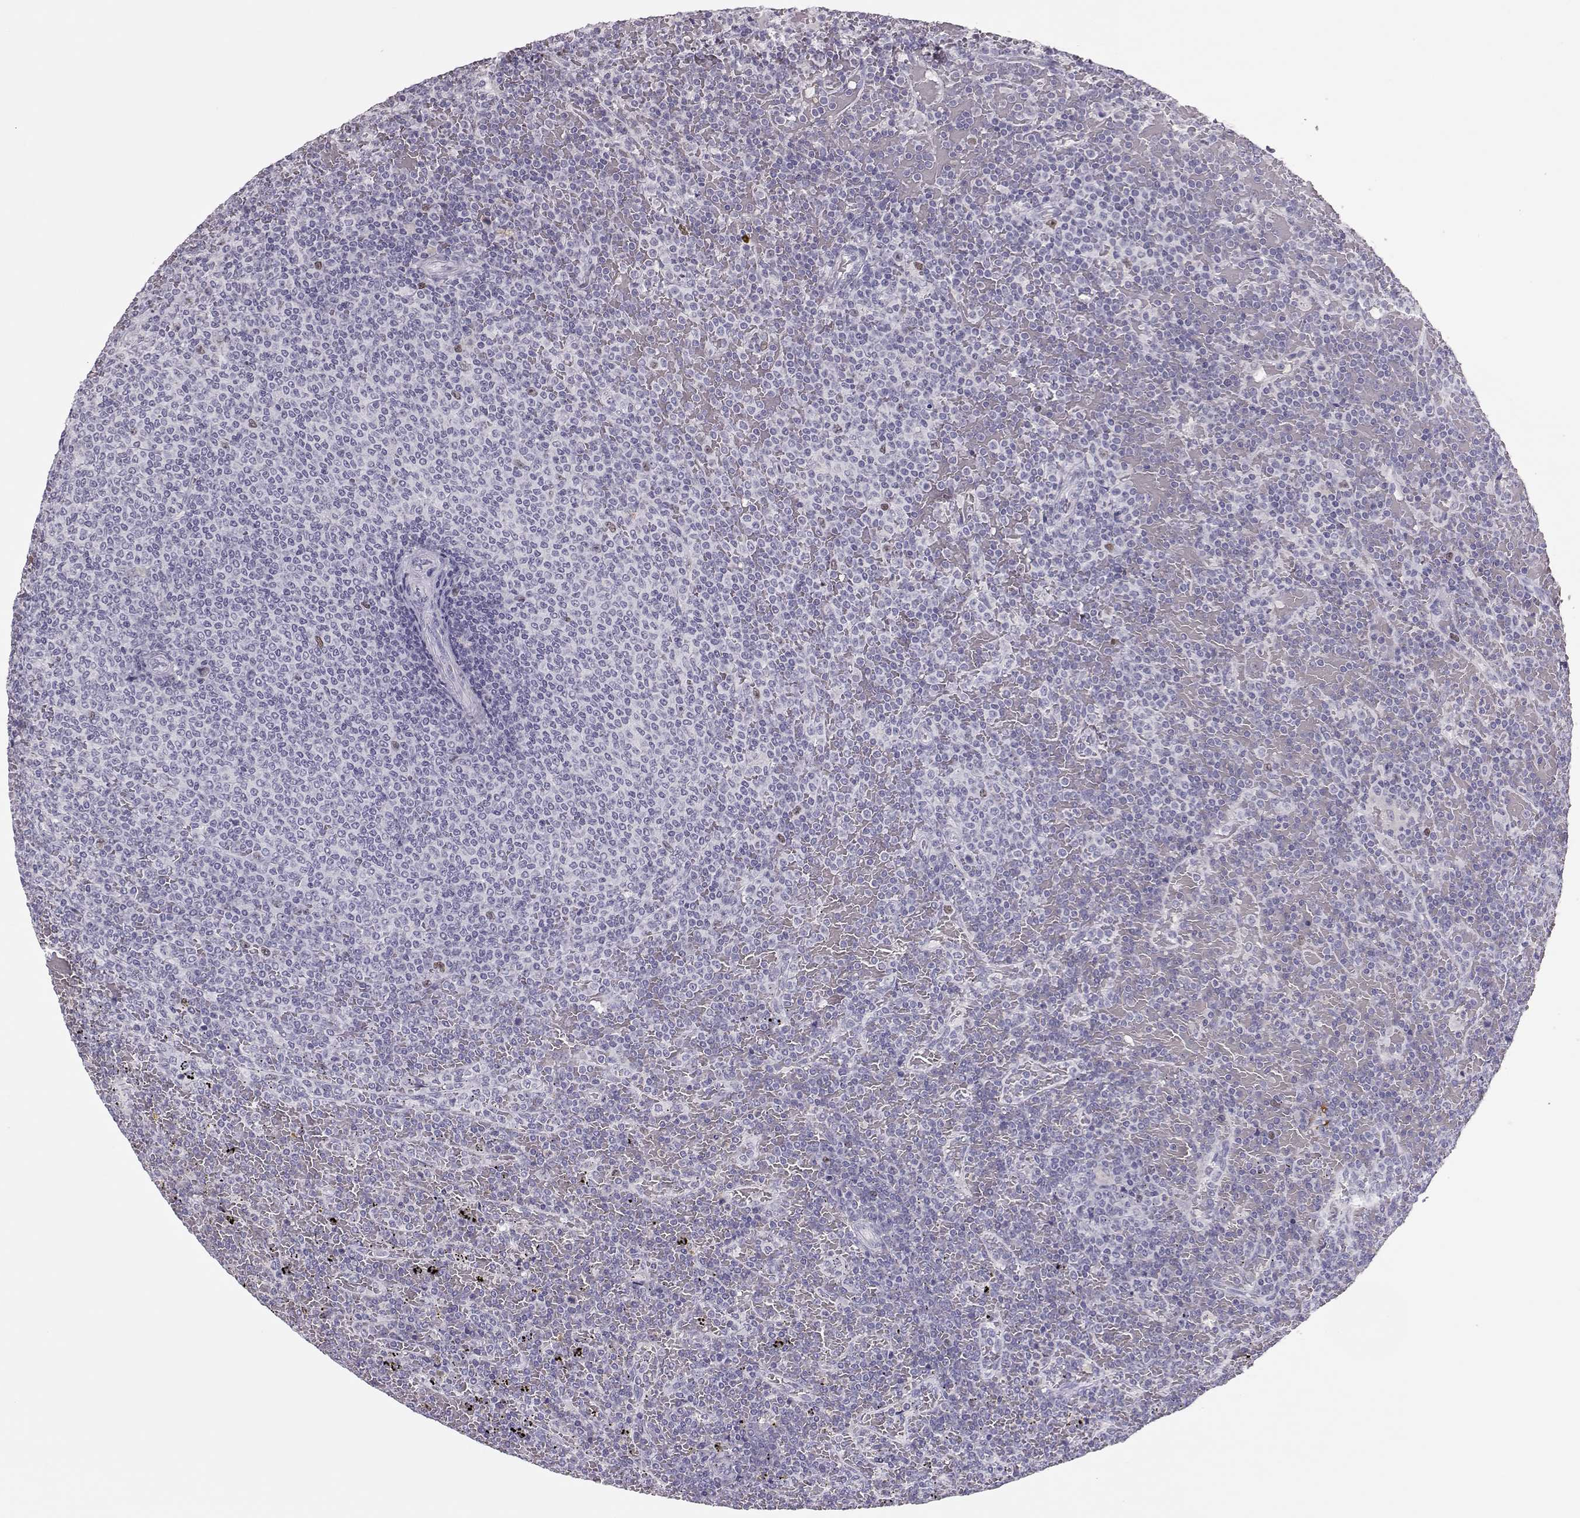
{"staining": {"intensity": "negative", "quantity": "none", "location": "none"}, "tissue": "lymphoma", "cell_type": "Tumor cells", "image_type": "cancer", "snomed": [{"axis": "morphology", "description": "Malignant lymphoma, non-Hodgkin's type, Low grade"}, {"axis": "topography", "description": "Spleen"}], "caption": "Image shows no significant protein expression in tumor cells of malignant lymphoma, non-Hodgkin's type (low-grade).", "gene": "SGO1", "patient": {"sex": "female", "age": 77}}